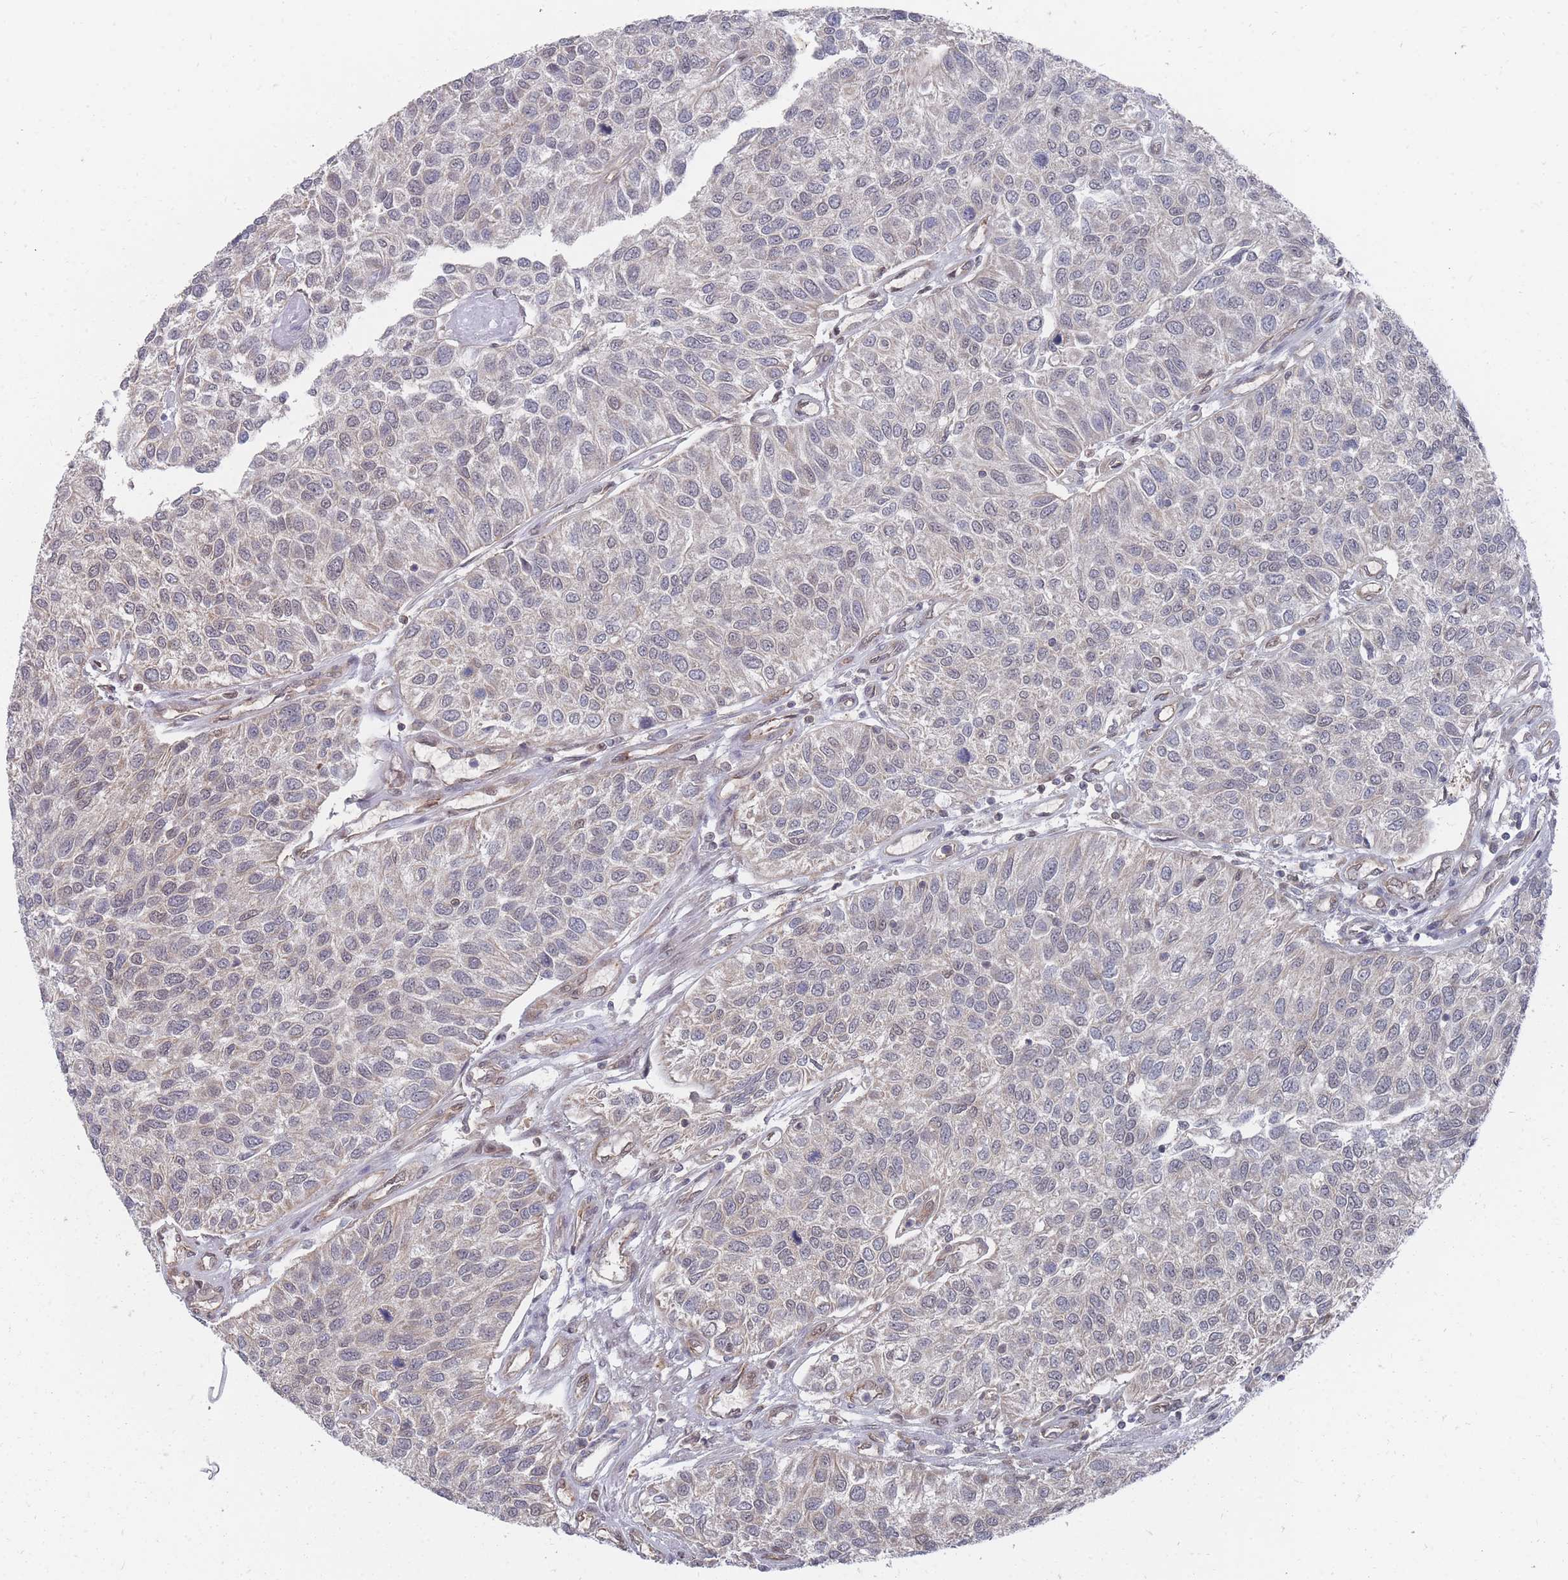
{"staining": {"intensity": "weak", "quantity": "<25%", "location": "nuclear"}, "tissue": "urothelial cancer", "cell_type": "Tumor cells", "image_type": "cancer", "snomed": [{"axis": "morphology", "description": "Urothelial carcinoma, NOS"}, {"axis": "topography", "description": "Urinary bladder"}], "caption": "Transitional cell carcinoma was stained to show a protein in brown. There is no significant positivity in tumor cells.", "gene": "NKD1", "patient": {"sex": "male", "age": 55}}